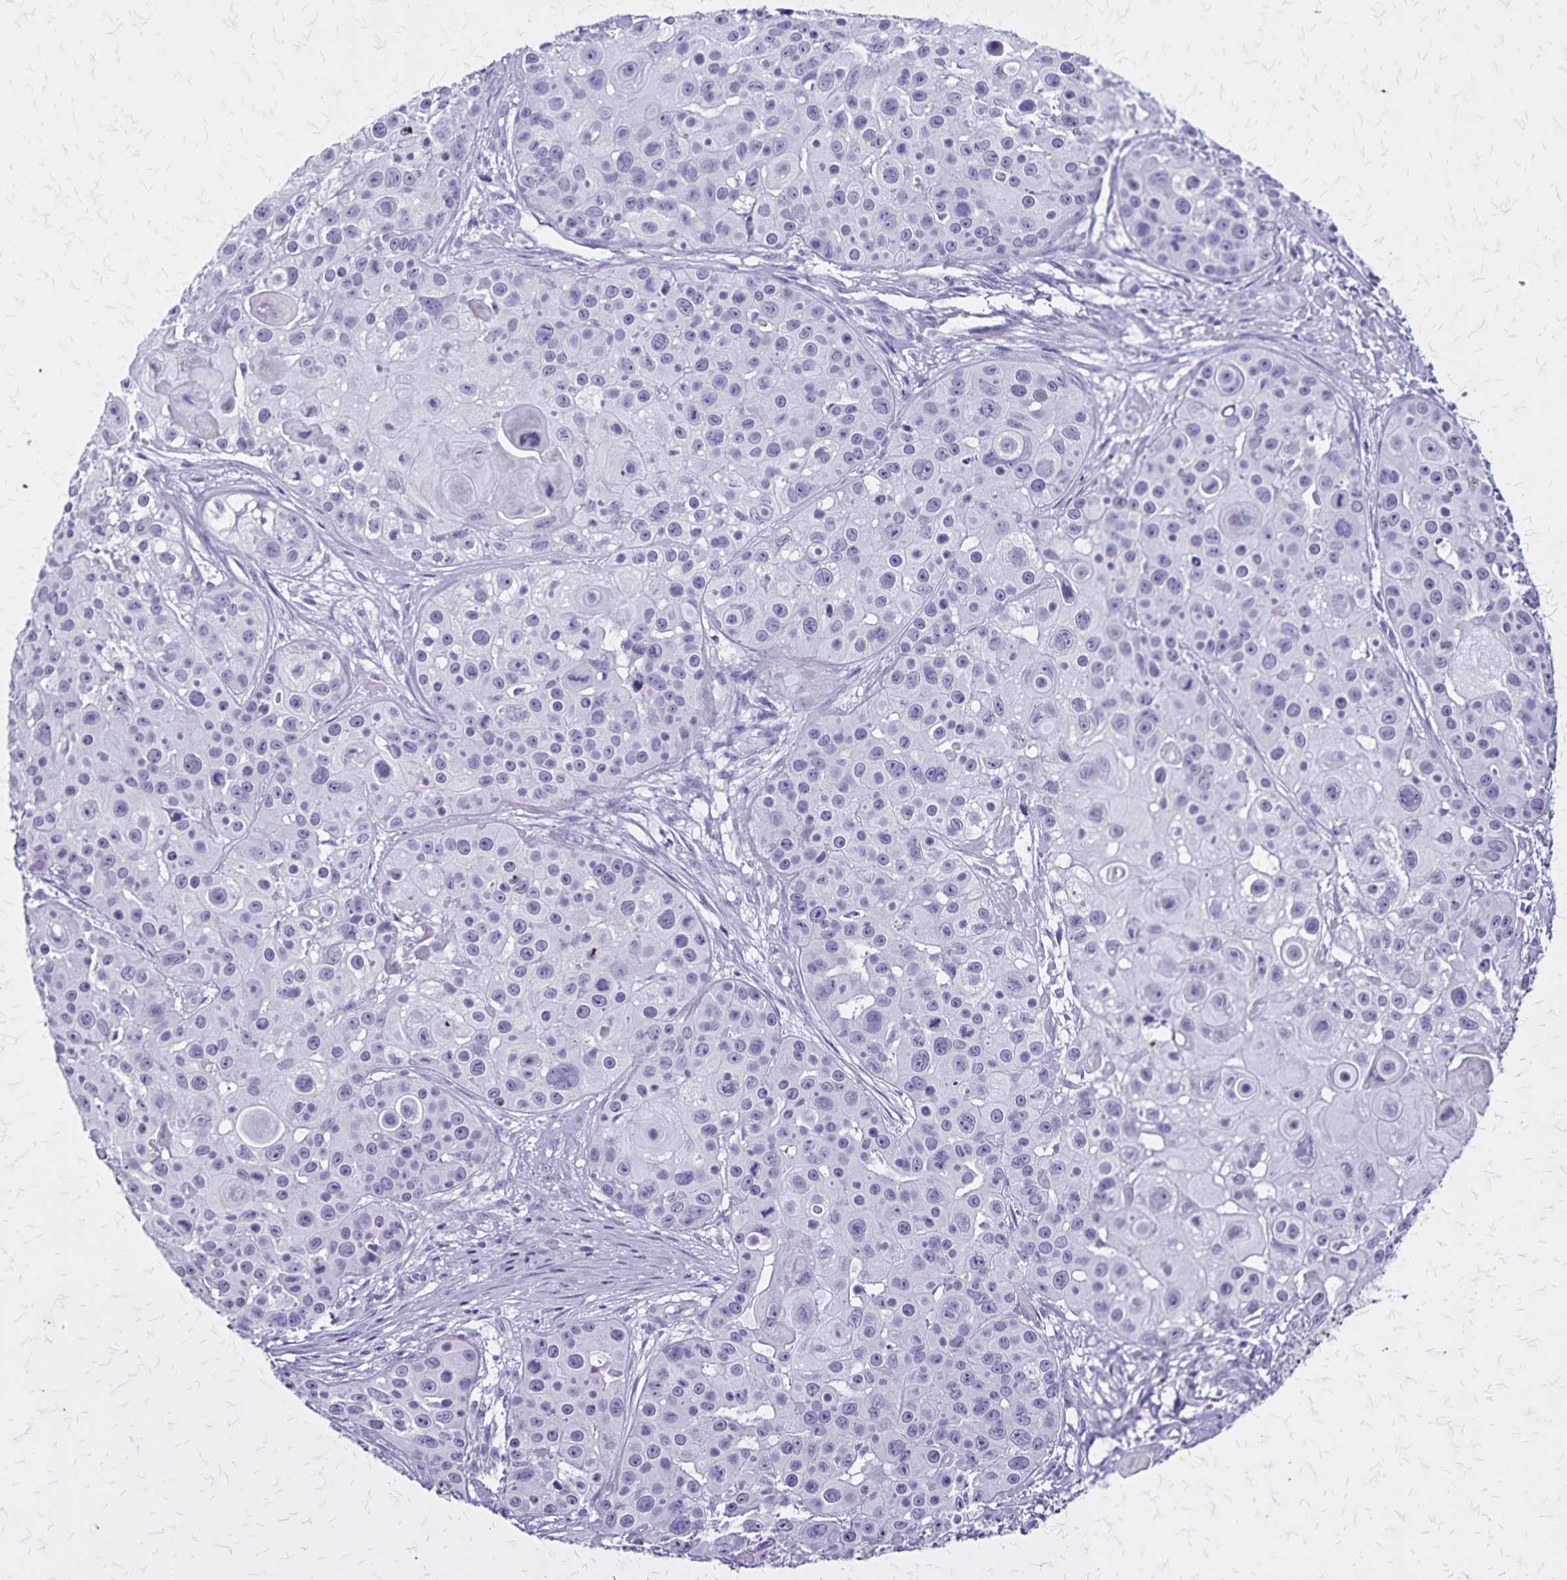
{"staining": {"intensity": "negative", "quantity": "none", "location": "none"}, "tissue": "skin cancer", "cell_type": "Tumor cells", "image_type": "cancer", "snomed": [{"axis": "morphology", "description": "Squamous cell carcinoma, NOS"}, {"axis": "topography", "description": "Skin"}], "caption": "An IHC micrograph of squamous cell carcinoma (skin) is shown. There is no staining in tumor cells of squamous cell carcinoma (skin).", "gene": "KRT2", "patient": {"sex": "male", "age": 92}}